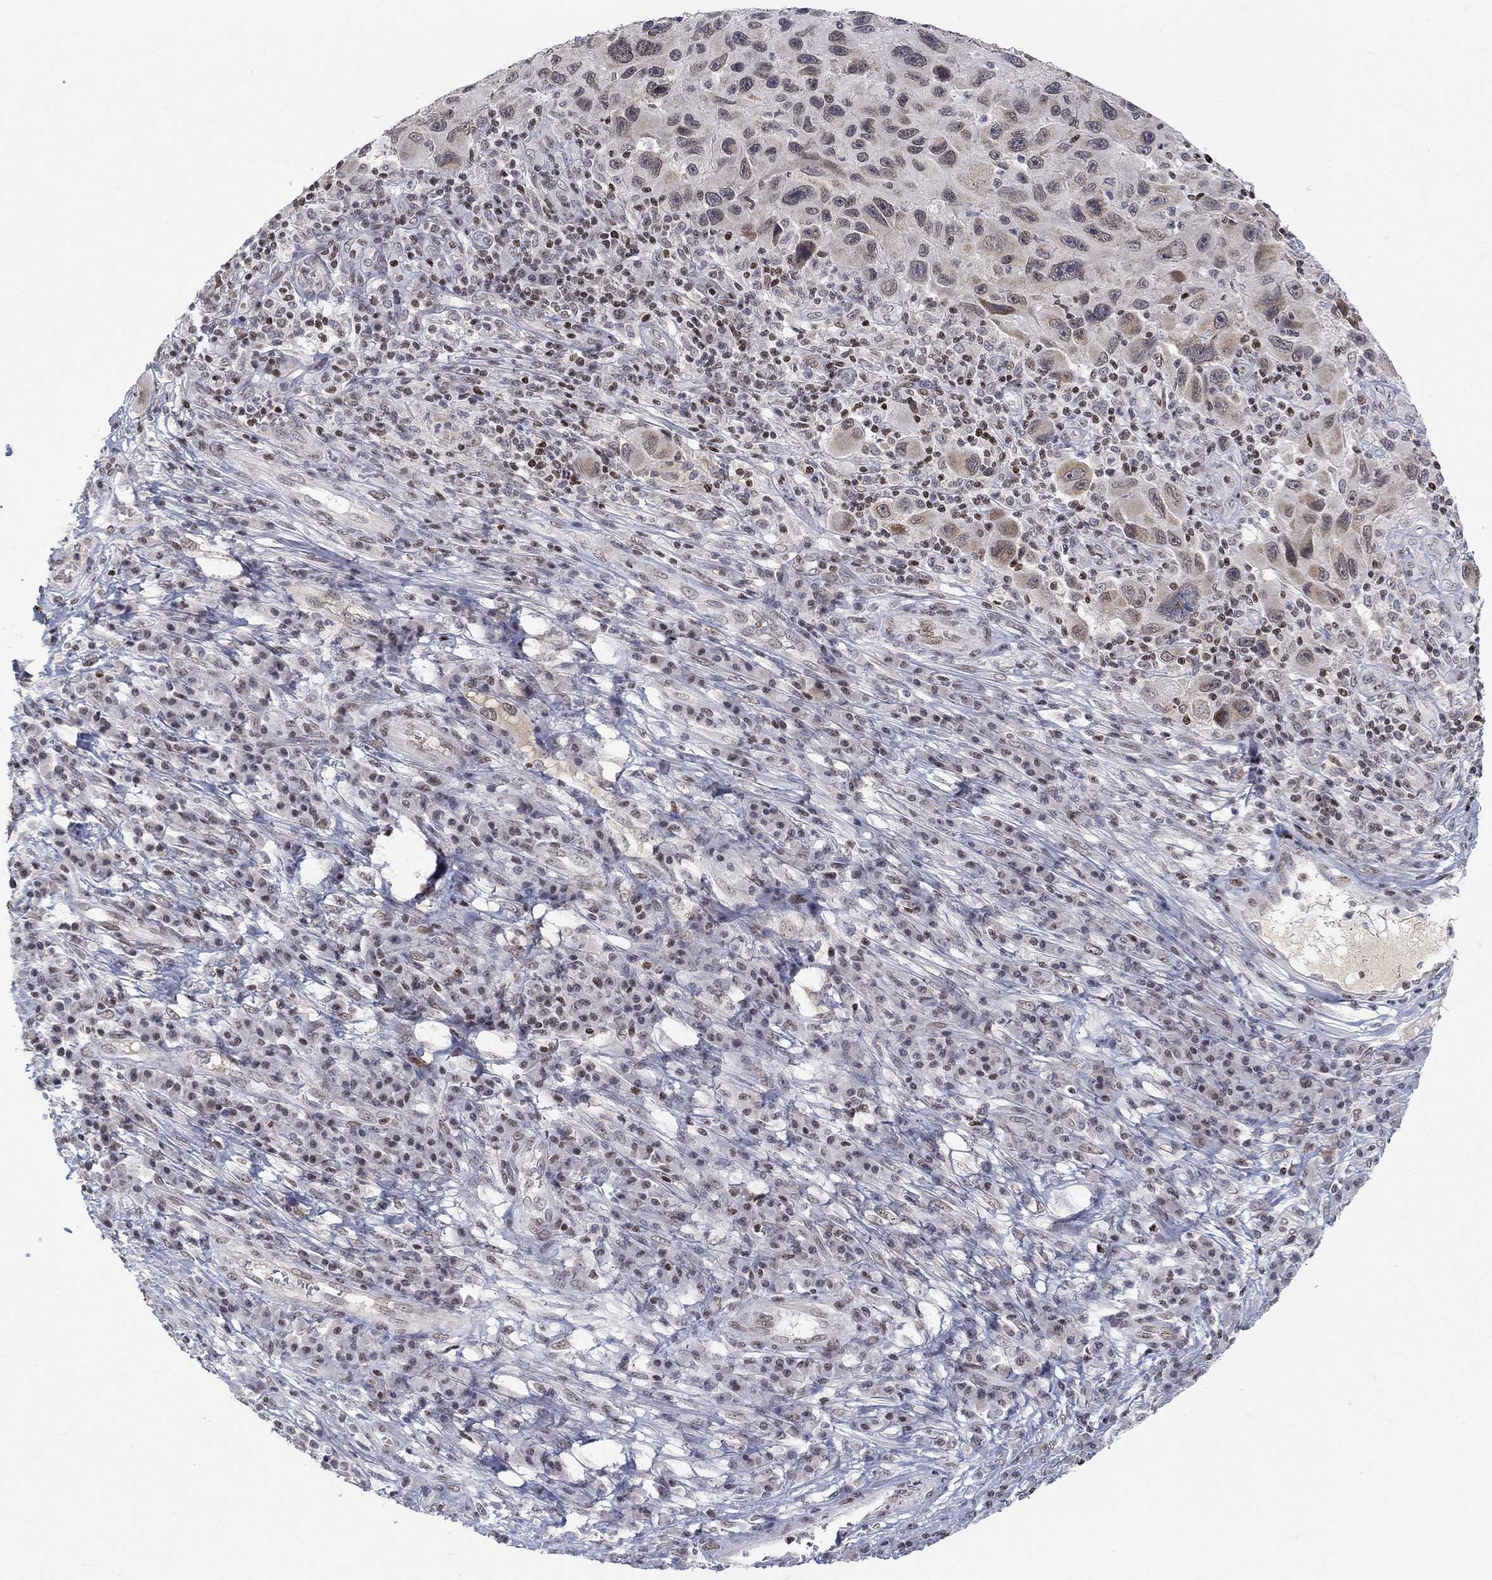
{"staining": {"intensity": "moderate", "quantity": "<25%", "location": "cytoplasmic/membranous"}, "tissue": "melanoma", "cell_type": "Tumor cells", "image_type": "cancer", "snomed": [{"axis": "morphology", "description": "Malignant melanoma, NOS"}, {"axis": "topography", "description": "Skin"}], "caption": "DAB immunohistochemical staining of human melanoma exhibits moderate cytoplasmic/membranous protein positivity in approximately <25% of tumor cells.", "gene": "KLF12", "patient": {"sex": "male", "age": 53}}